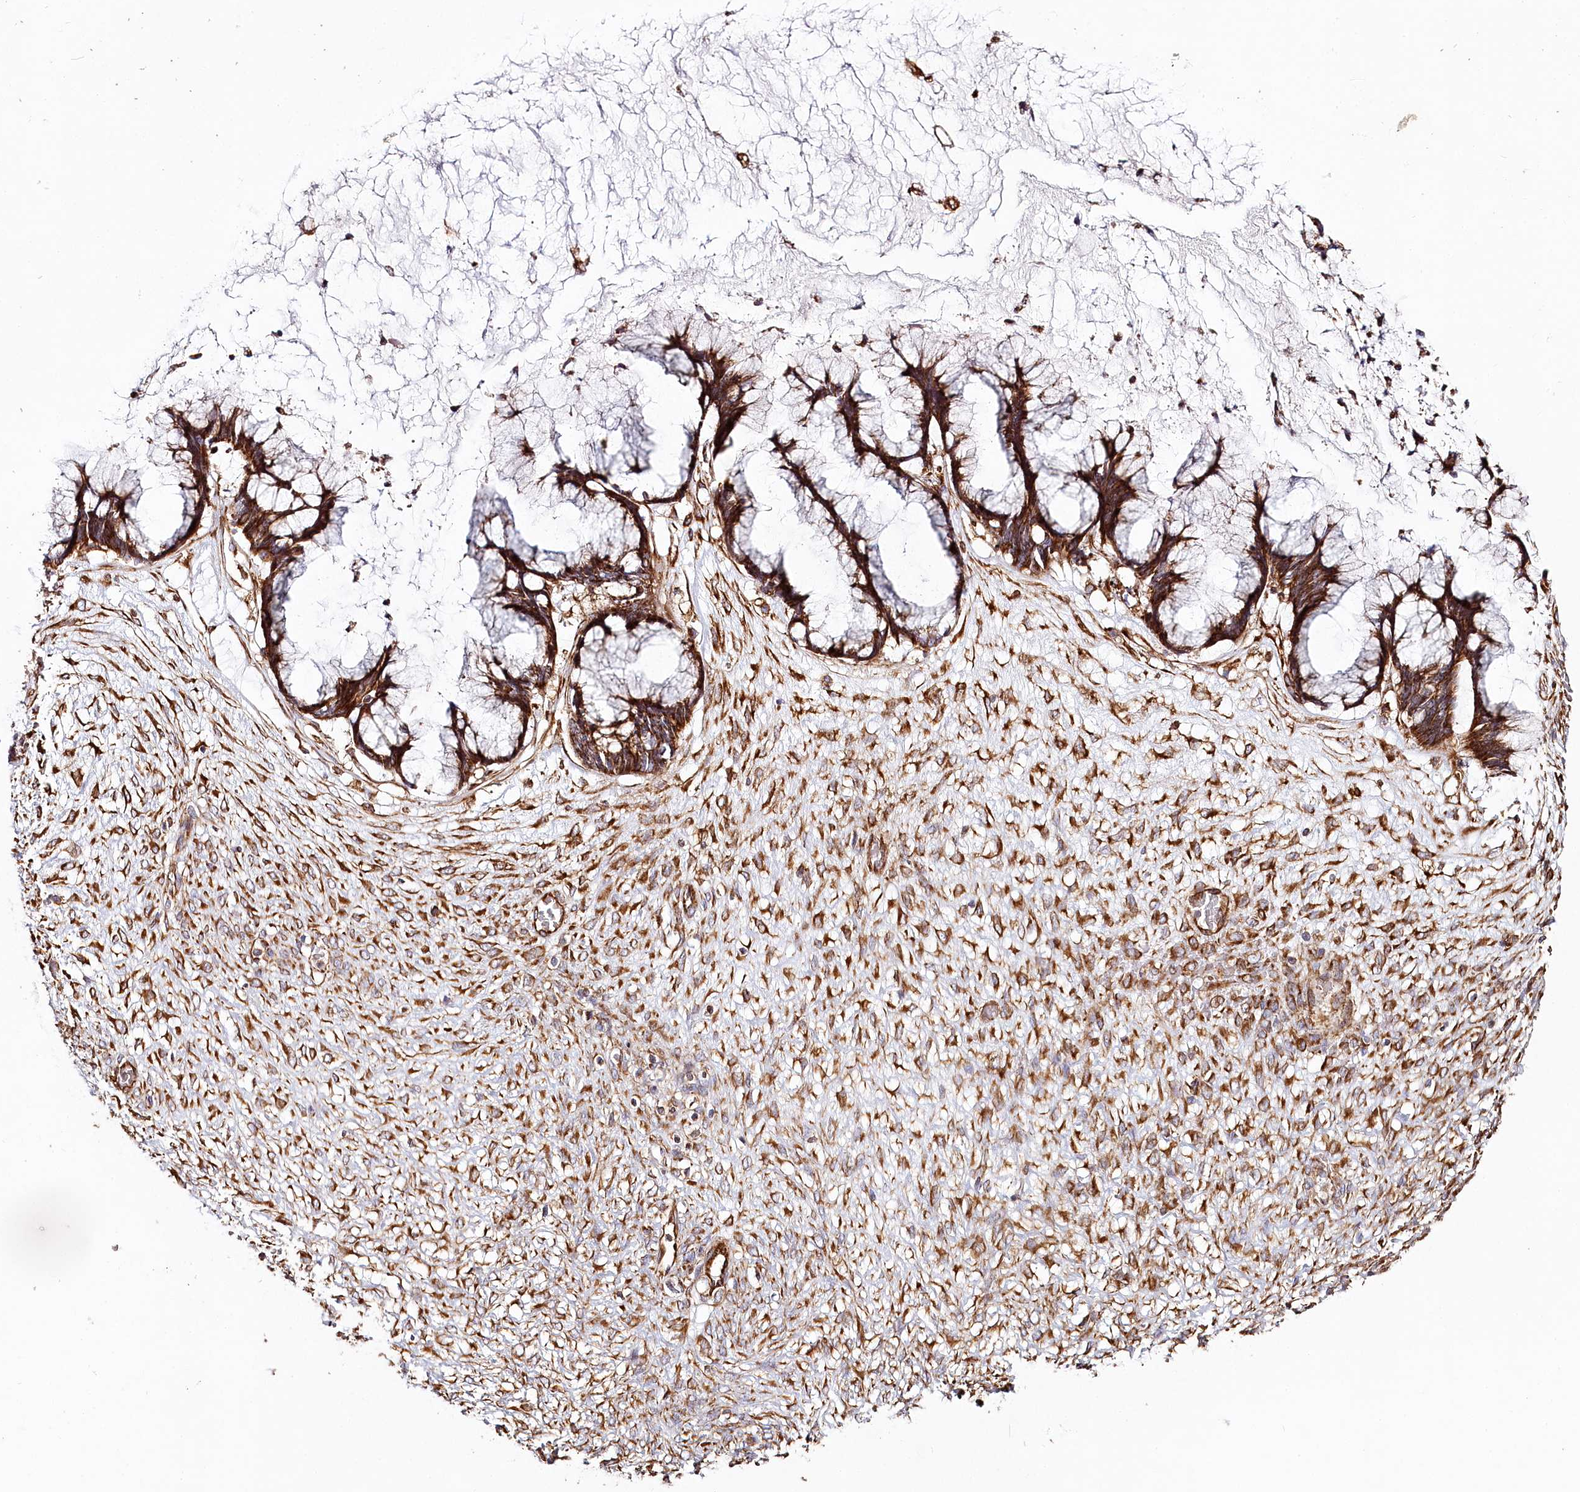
{"staining": {"intensity": "strong", "quantity": ">75%", "location": "cytoplasmic/membranous"}, "tissue": "ovarian cancer", "cell_type": "Tumor cells", "image_type": "cancer", "snomed": [{"axis": "morphology", "description": "Cystadenocarcinoma, mucinous, NOS"}, {"axis": "topography", "description": "Ovary"}], "caption": "The histopathology image displays a brown stain indicating the presence of a protein in the cytoplasmic/membranous of tumor cells in mucinous cystadenocarcinoma (ovarian). The staining is performed using DAB (3,3'-diaminobenzidine) brown chromogen to label protein expression. The nuclei are counter-stained blue using hematoxylin.", "gene": "THUMPD3", "patient": {"sex": "female", "age": 42}}